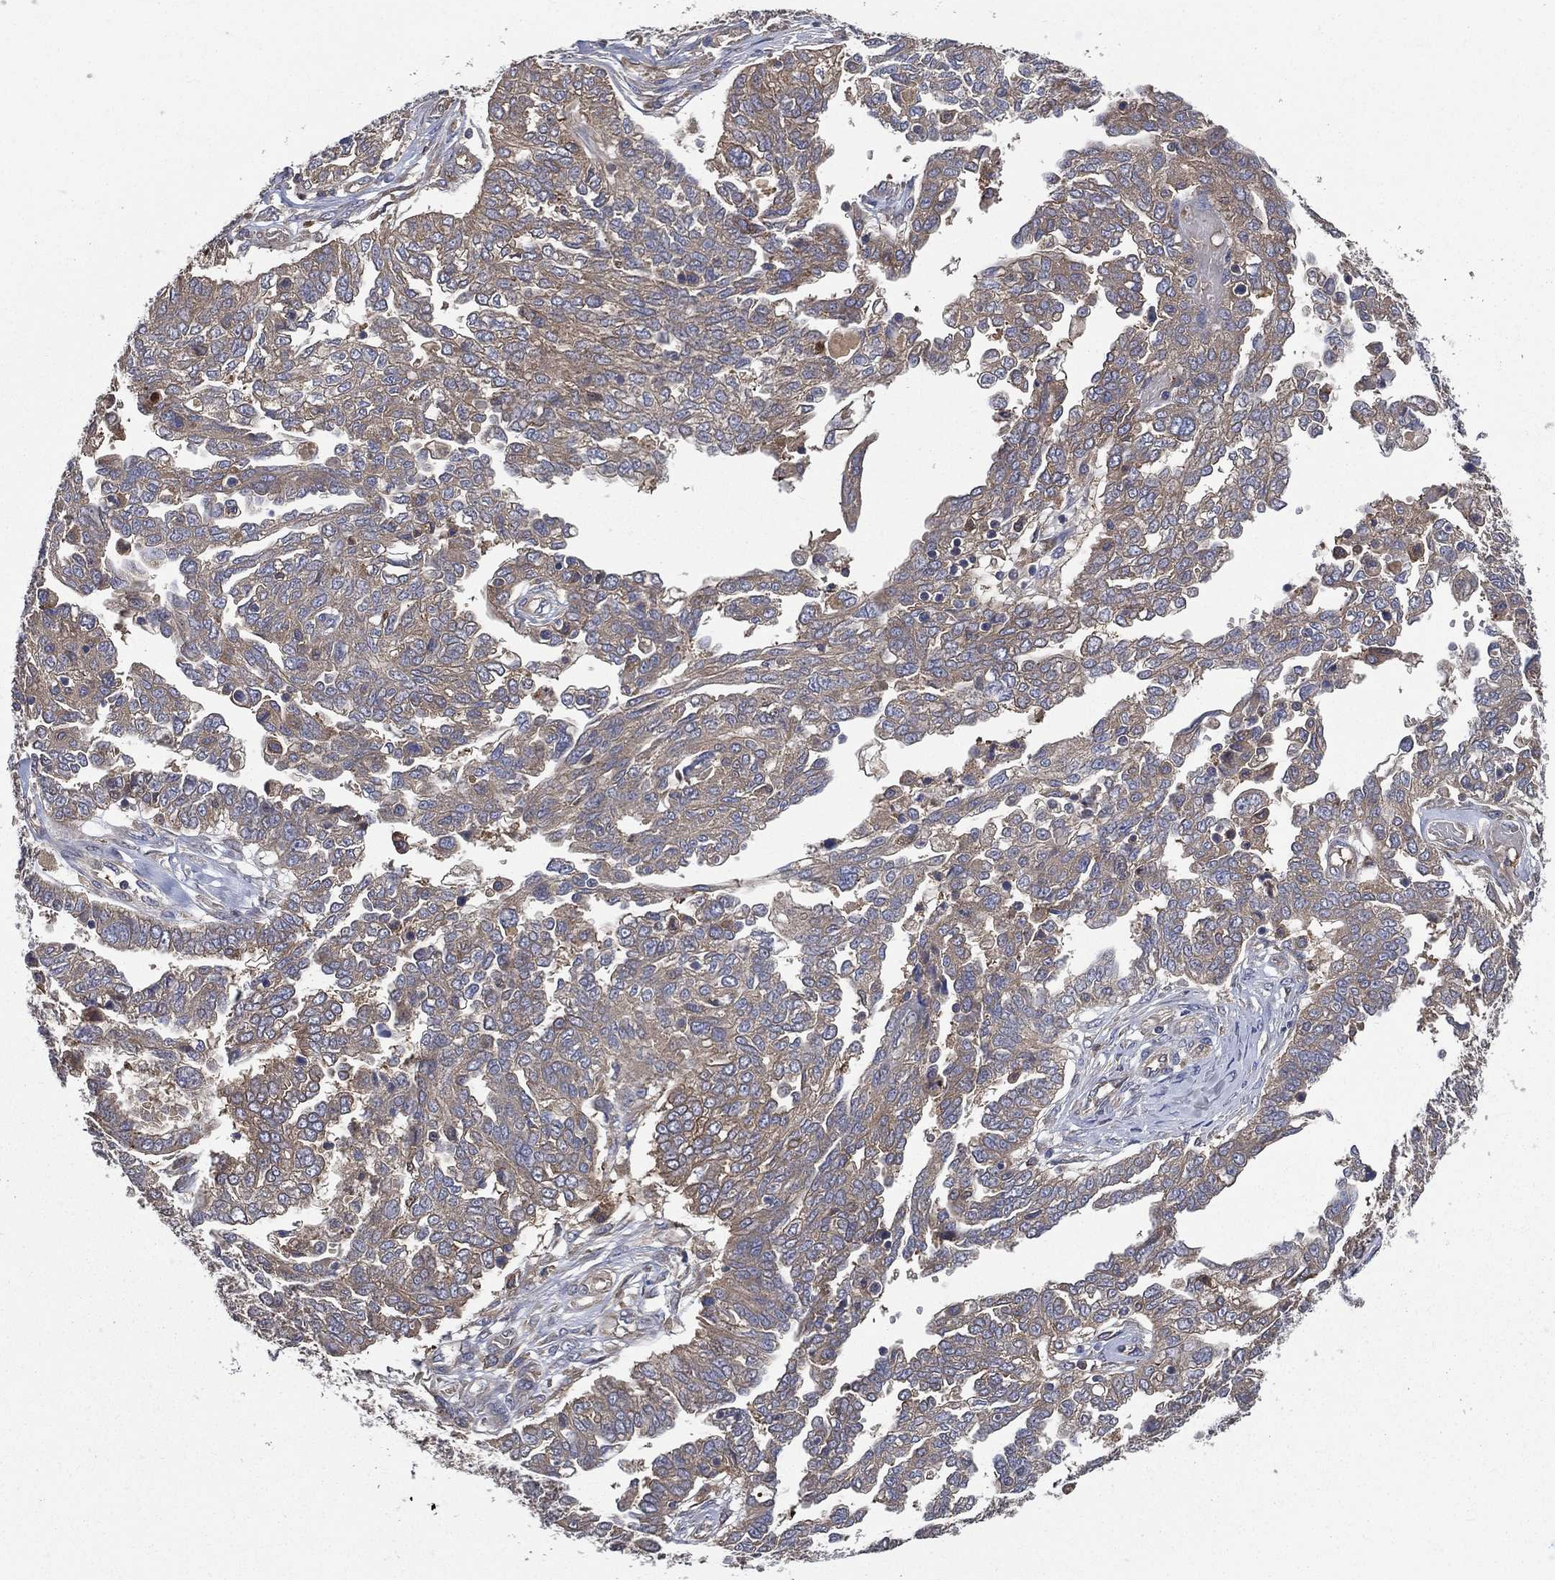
{"staining": {"intensity": "weak", "quantity": "25%-75%", "location": "cytoplasmic/membranous"}, "tissue": "ovarian cancer", "cell_type": "Tumor cells", "image_type": "cancer", "snomed": [{"axis": "morphology", "description": "Cystadenocarcinoma, serous, NOS"}, {"axis": "topography", "description": "Ovary"}], "caption": "Protein staining exhibits weak cytoplasmic/membranous staining in approximately 25%-75% of tumor cells in ovarian cancer.", "gene": "SMPD3", "patient": {"sex": "female", "age": 67}}